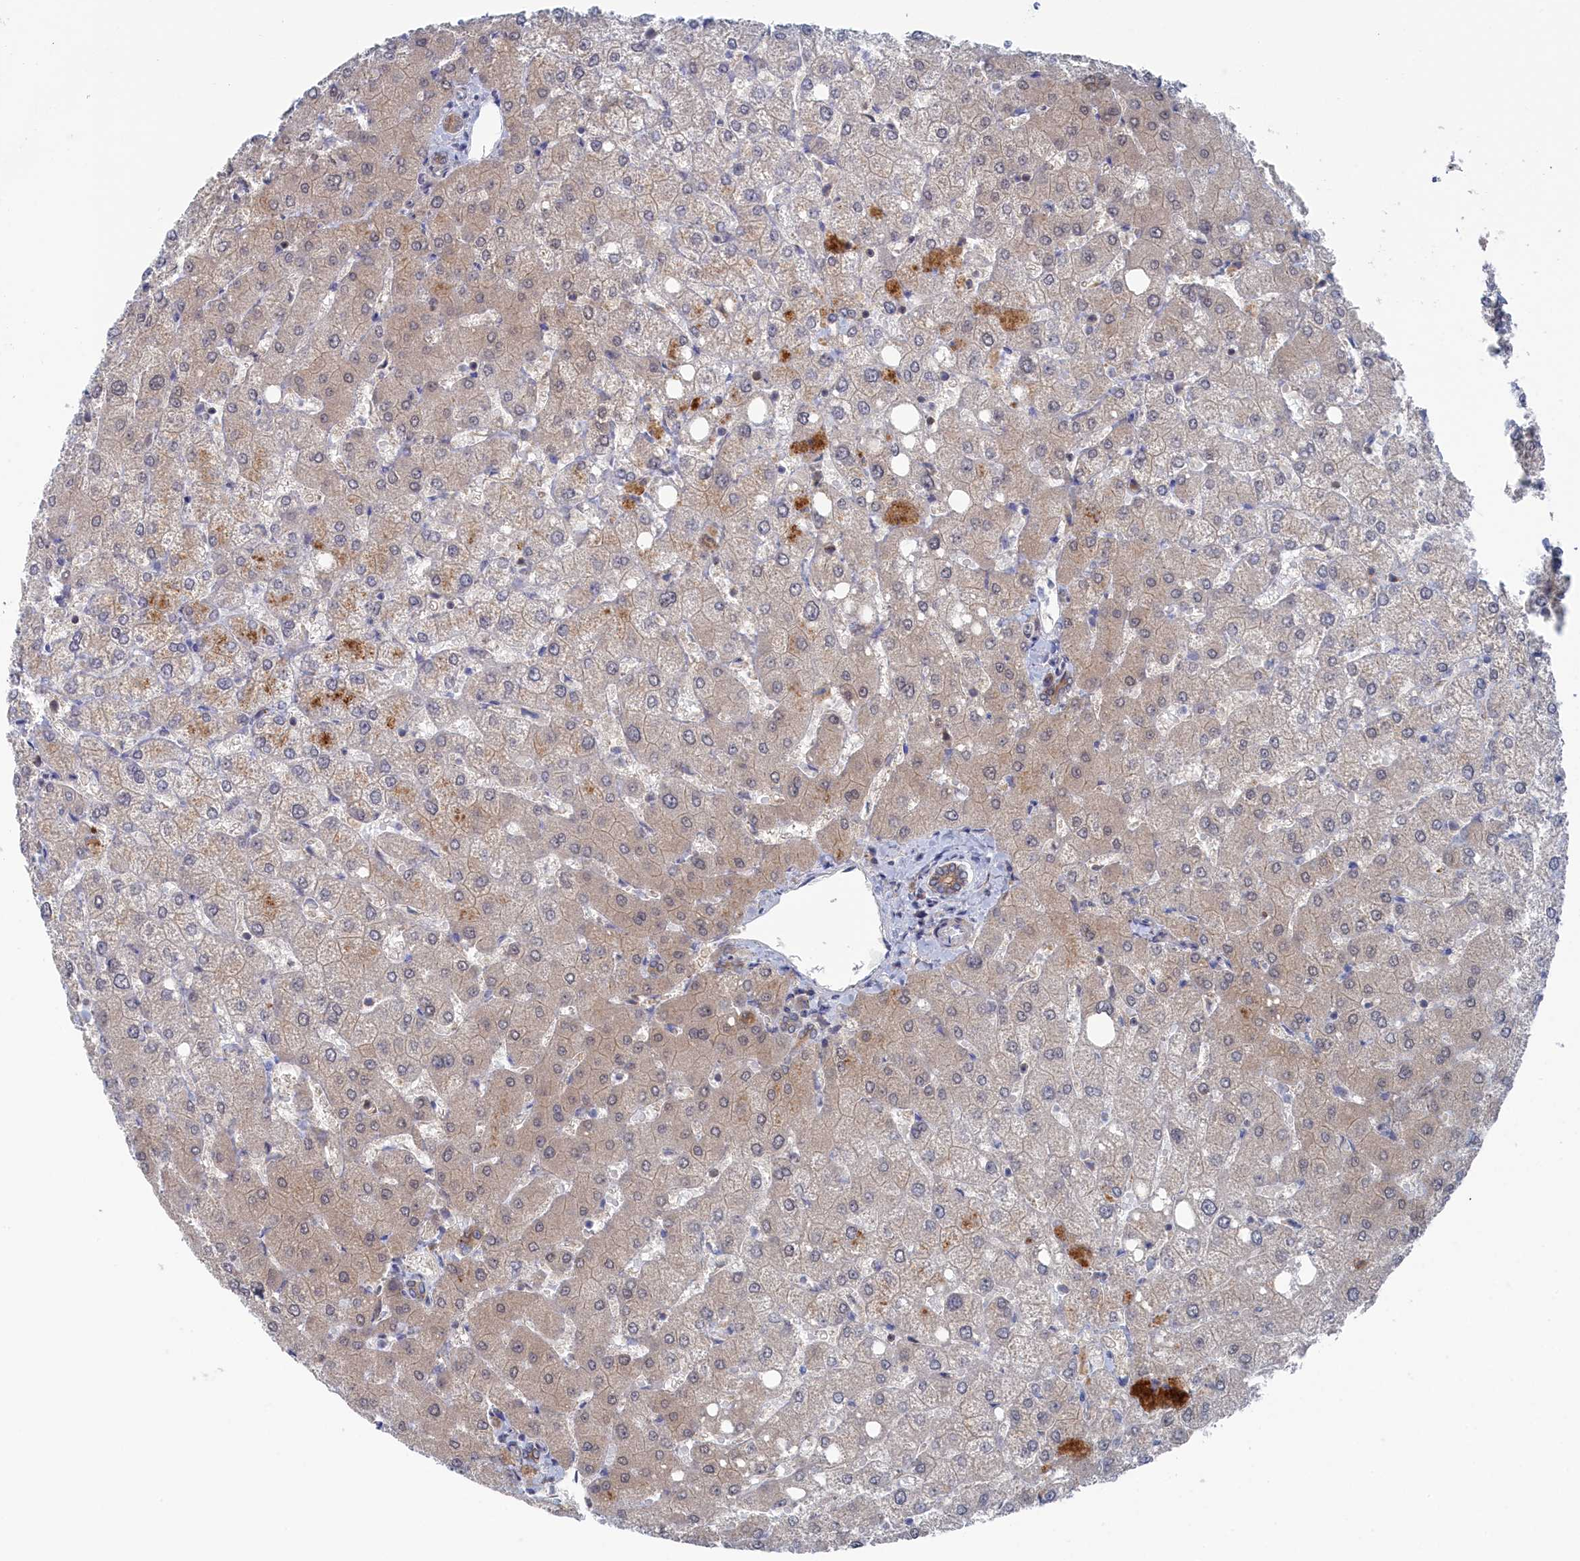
{"staining": {"intensity": "moderate", "quantity": ">75%", "location": "cytoplasmic/membranous"}, "tissue": "liver", "cell_type": "Cholangiocytes", "image_type": "normal", "snomed": [{"axis": "morphology", "description": "Normal tissue, NOS"}, {"axis": "topography", "description": "Liver"}], "caption": "Brown immunohistochemical staining in unremarkable liver shows moderate cytoplasmic/membranous staining in approximately >75% of cholangiocytes. Ihc stains the protein of interest in brown and the nuclei are stained blue.", "gene": "IRGQ", "patient": {"sex": "female", "age": 54}}